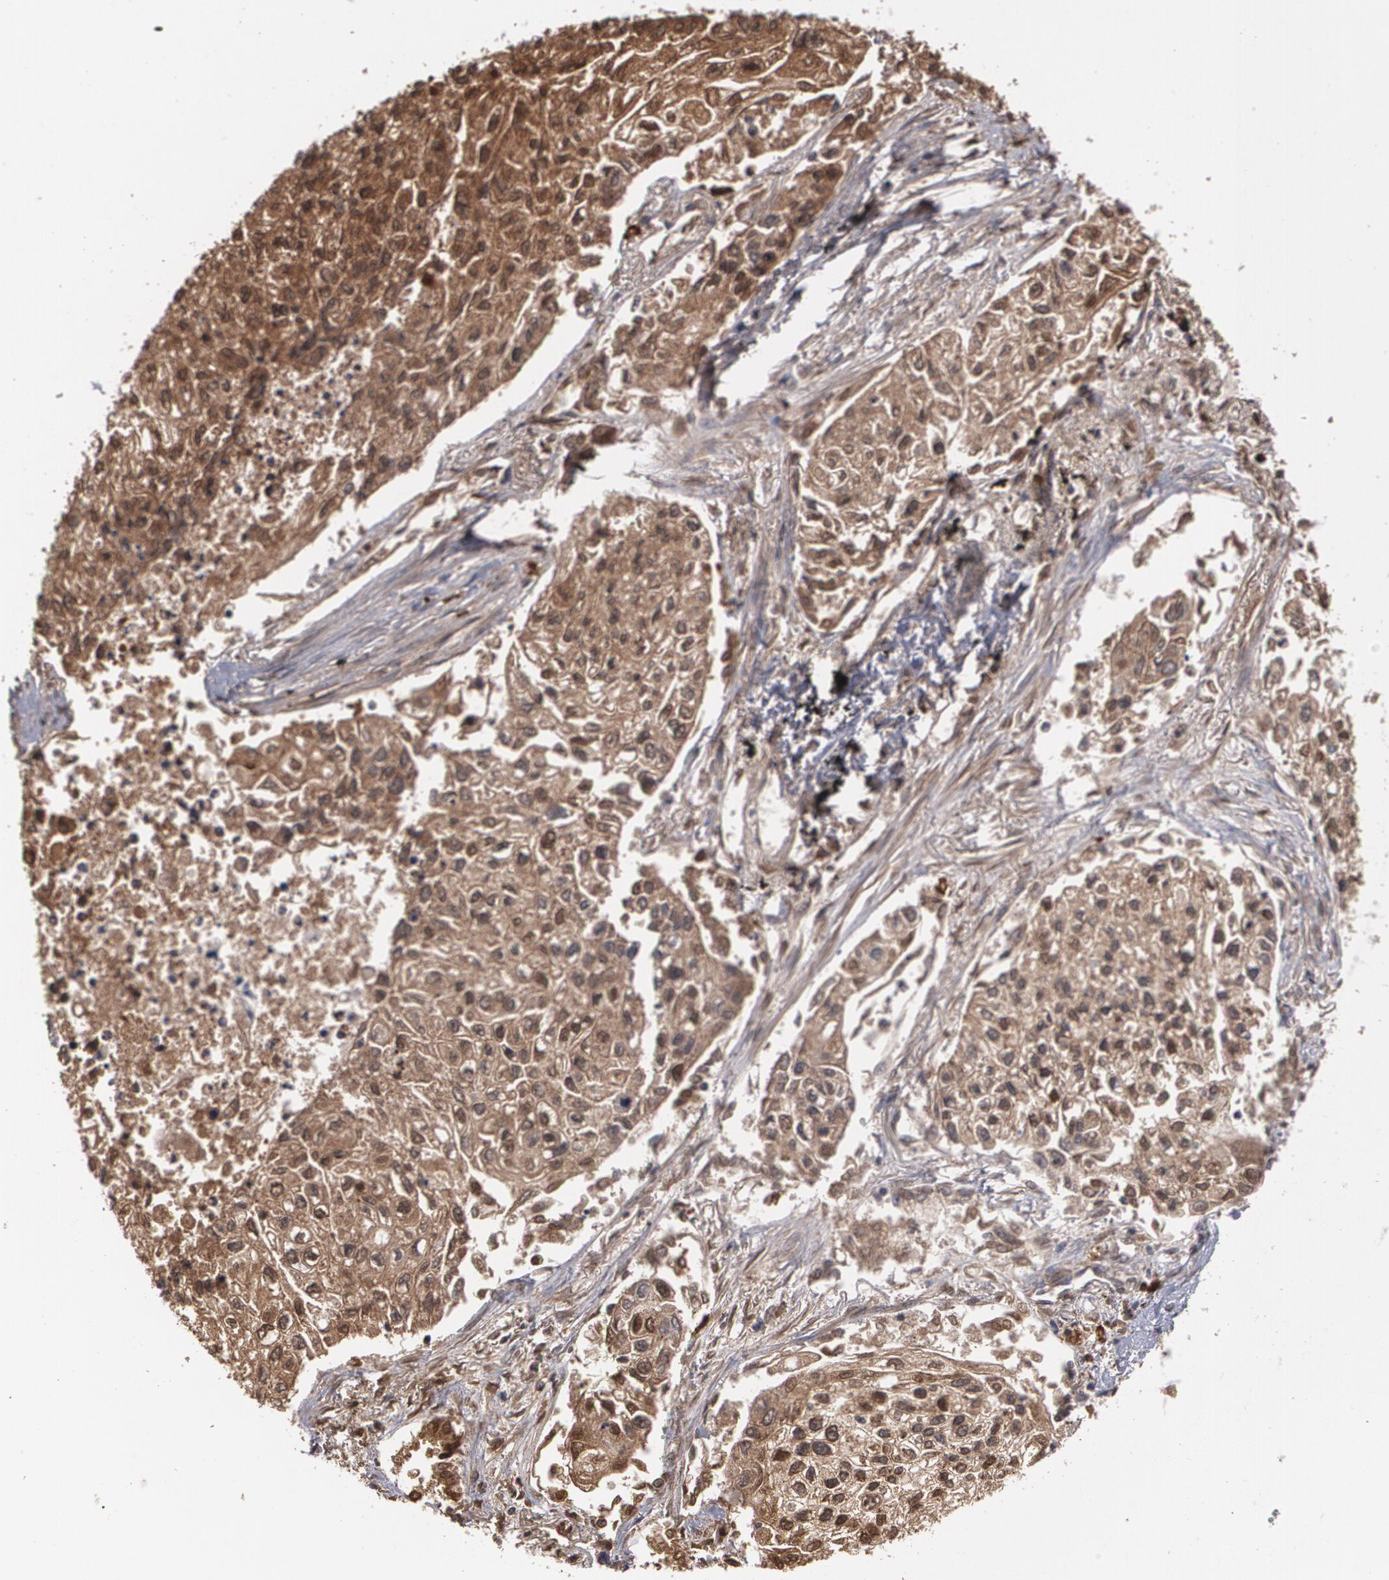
{"staining": {"intensity": "strong", "quantity": ">75%", "location": "cytoplasmic/membranous"}, "tissue": "lung cancer", "cell_type": "Tumor cells", "image_type": "cancer", "snomed": [{"axis": "morphology", "description": "Squamous cell carcinoma, NOS"}, {"axis": "topography", "description": "Lung"}], "caption": "Tumor cells demonstrate high levels of strong cytoplasmic/membranous staining in approximately >75% of cells in human squamous cell carcinoma (lung).", "gene": "ARF6", "patient": {"sex": "male", "age": 75}}